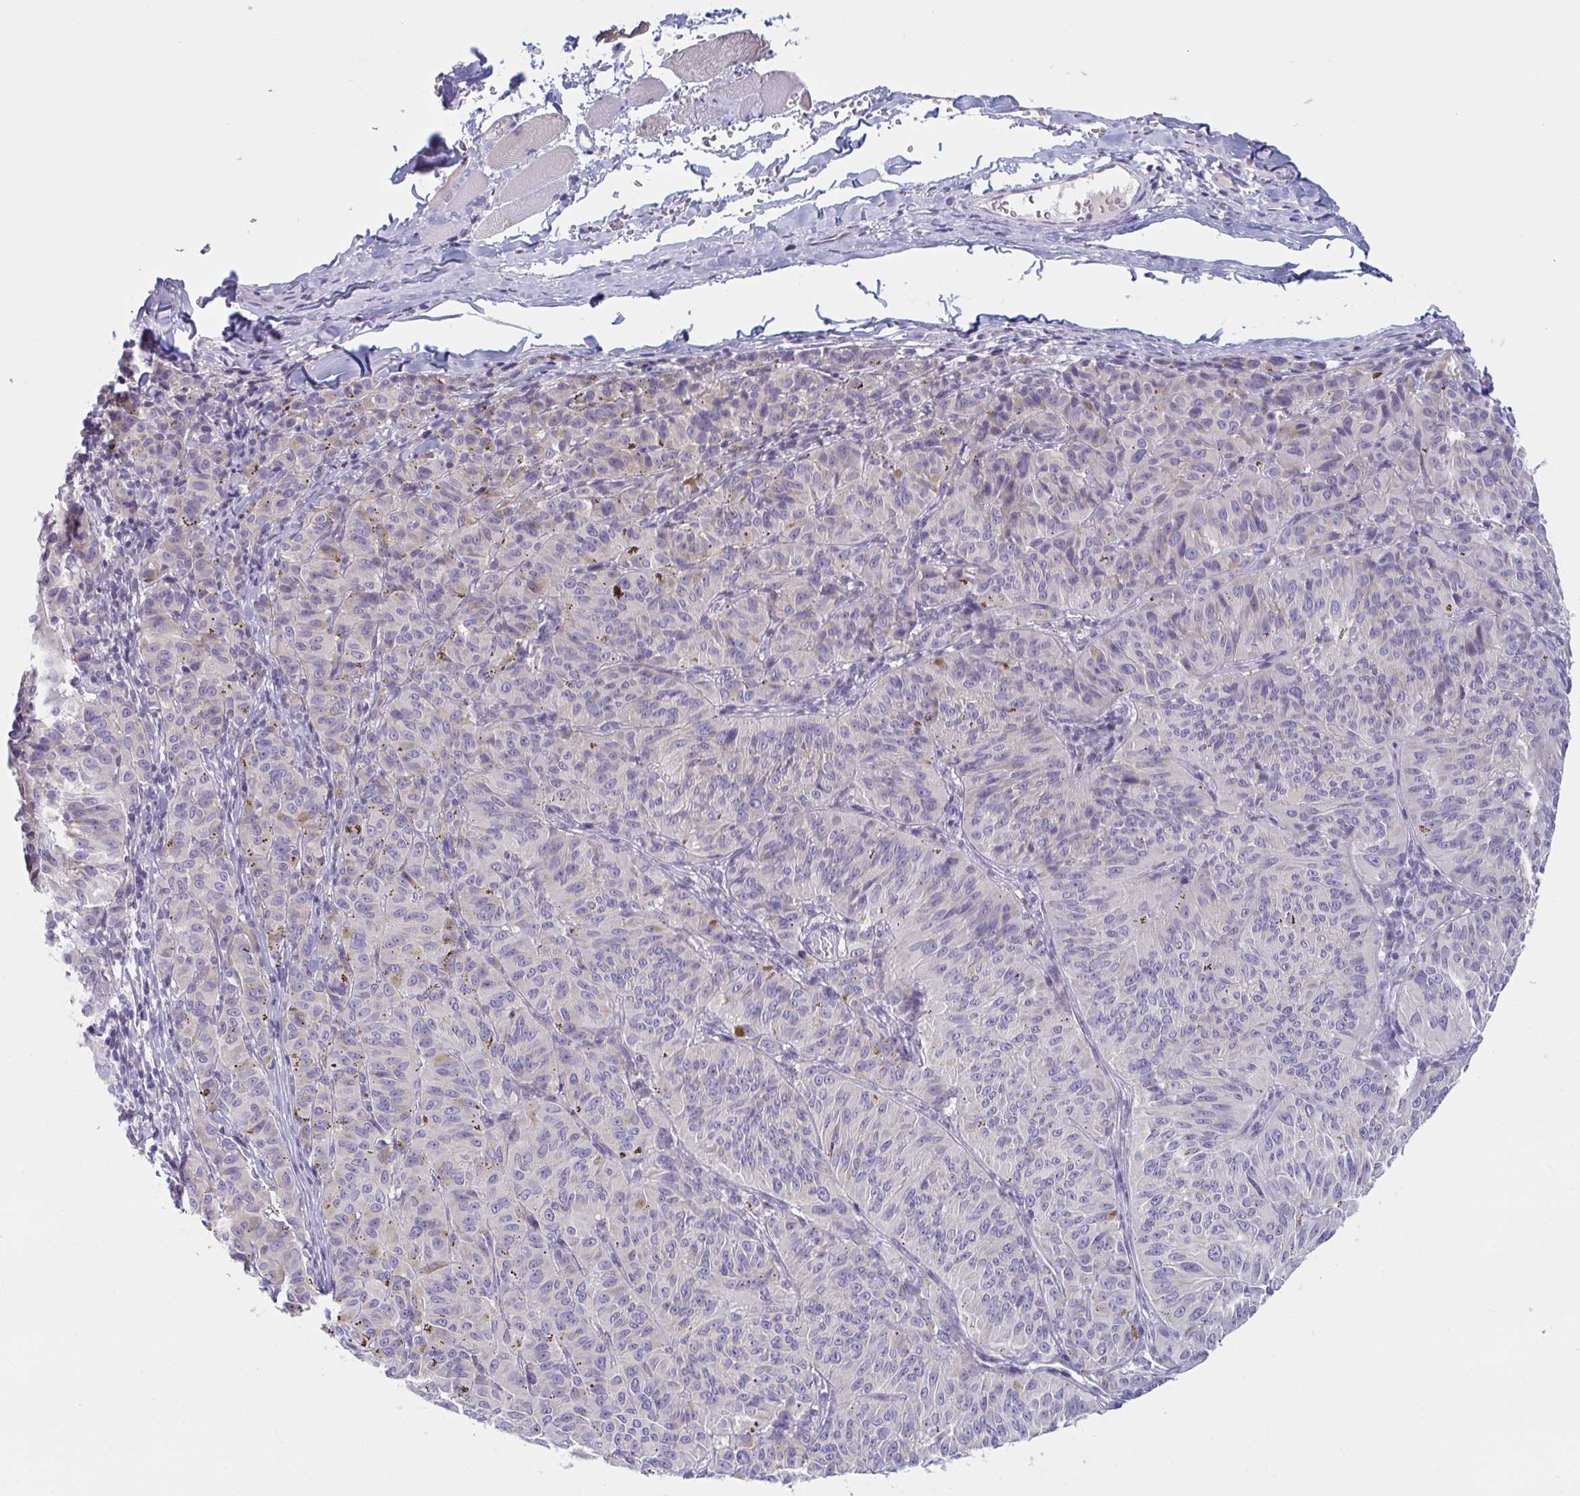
{"staining": {"intensity": "negative", "quantity": "none", "location": "none"}, "tissue": "melanoma", "cell_type": "Tumor cells", "image_type": "cancer", "snomed": [{"axis": "morphology", "description": "Malignant melanoma, NOS"}, {"axis": "topography", "description": "Skin"}], "caption": "High power microscopy image of an immunohistochemistry (IHC) histopathology image of malignant melanoma, revealing no significant staining in tumor cells. The staining is performed using DAB brown chromogen with nuclei counter-stained in using hematoxylin.", "gene": "NAA30", "patient": {"sex": "female", "age": 72}}